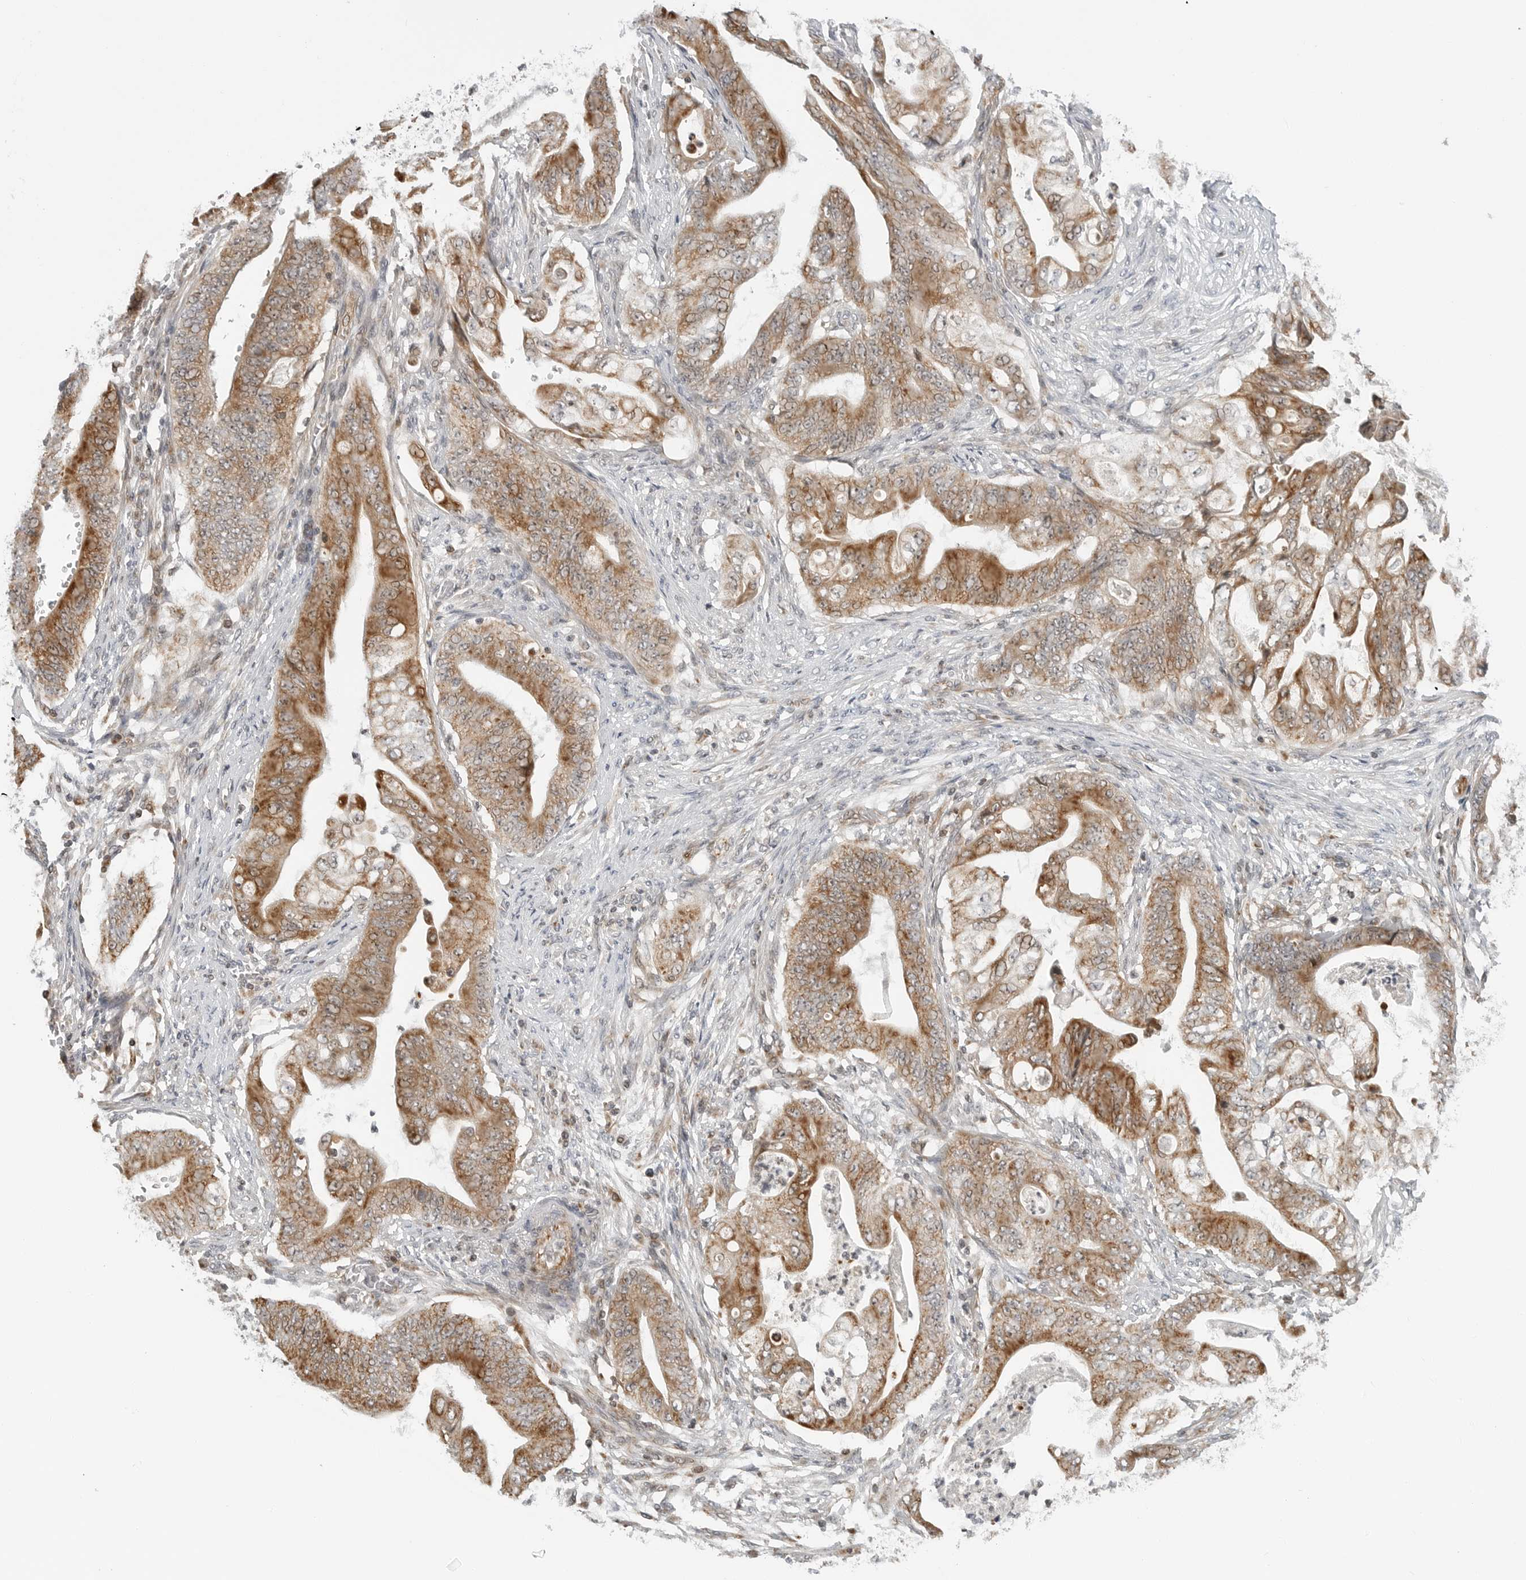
{"staining": {"intensity": "moderate", "quantity": ">75%", "location": "cytoplasmic/membranous"}, "tissue": "stomach cancer", "cell_type": "Tumor cells", "image_type": "cancer", "snomed": [{"axis": "morphology", "description": "Adenocarcinoma, NOS"}, {"axis": "topography", "description": "Stomach"}], "caption": "Moderate cytoplasmic/membranous staining is seen in approximately >75% of tumor cells in stomach adenocarcinoma. (DAB (3,3'-diaminobenzidine) IHC, brown staining for protein, blue staining for nuclei).", "gene": "PEX2", "patient": {"sex": "female", "age": 73}}